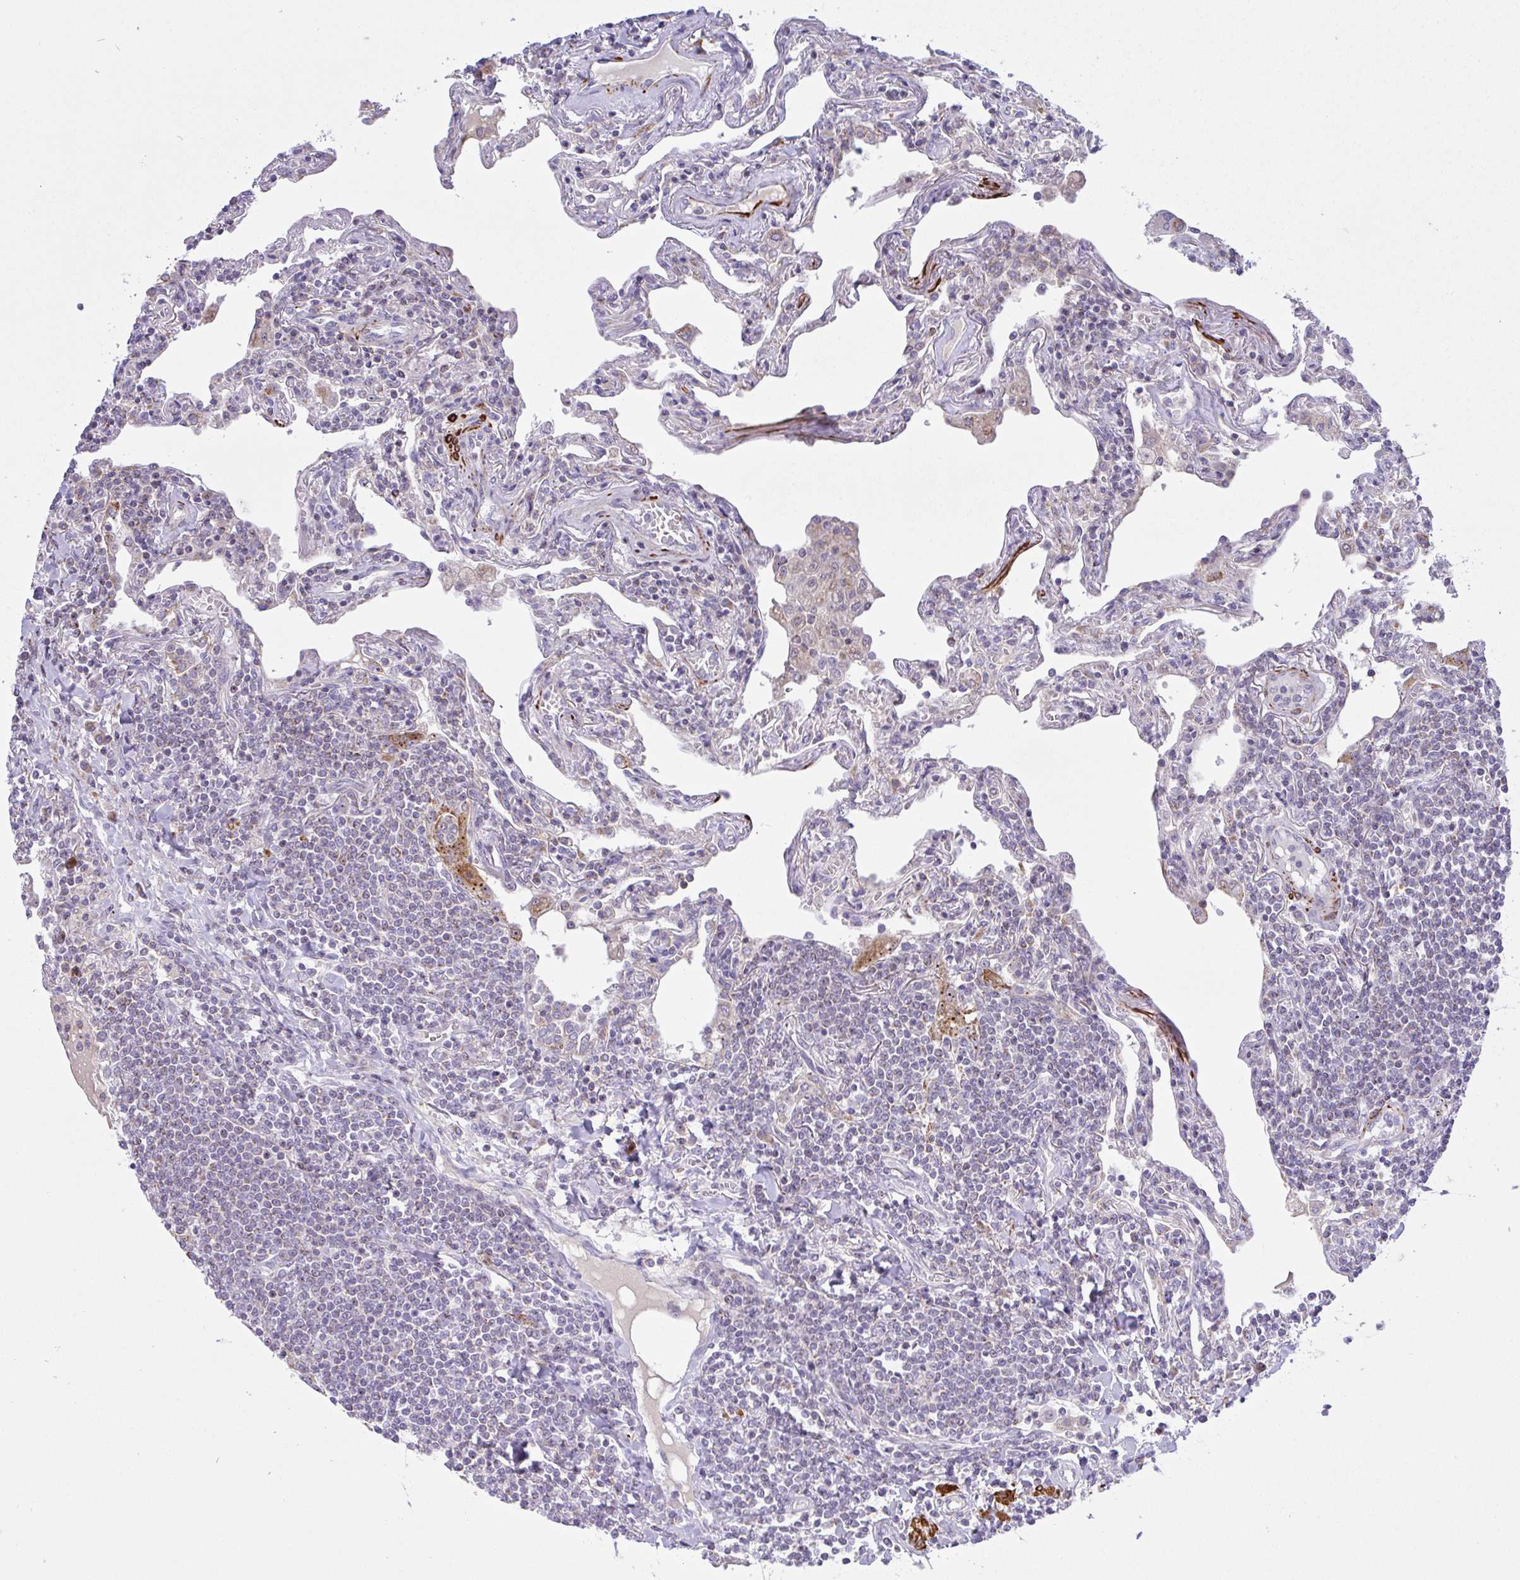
{"staining": {"intensity": "negative", "quantity": "none", "location": "none"}, "tissue": "lymphoma", "cell_type": "Tumor cells", "image_type": "cancer", "snomed": [{"axis": "morphology", "description": "Malignant lymphoma, non-Hodgkin's type, Low grade"}, {"axis": "topography", "description": "Lung"}], "caption": "Tumor cells are negative for protein expression in human lymphoma.", "gene": "CHDH", "patient": {"sex": "female", "age": 71}}